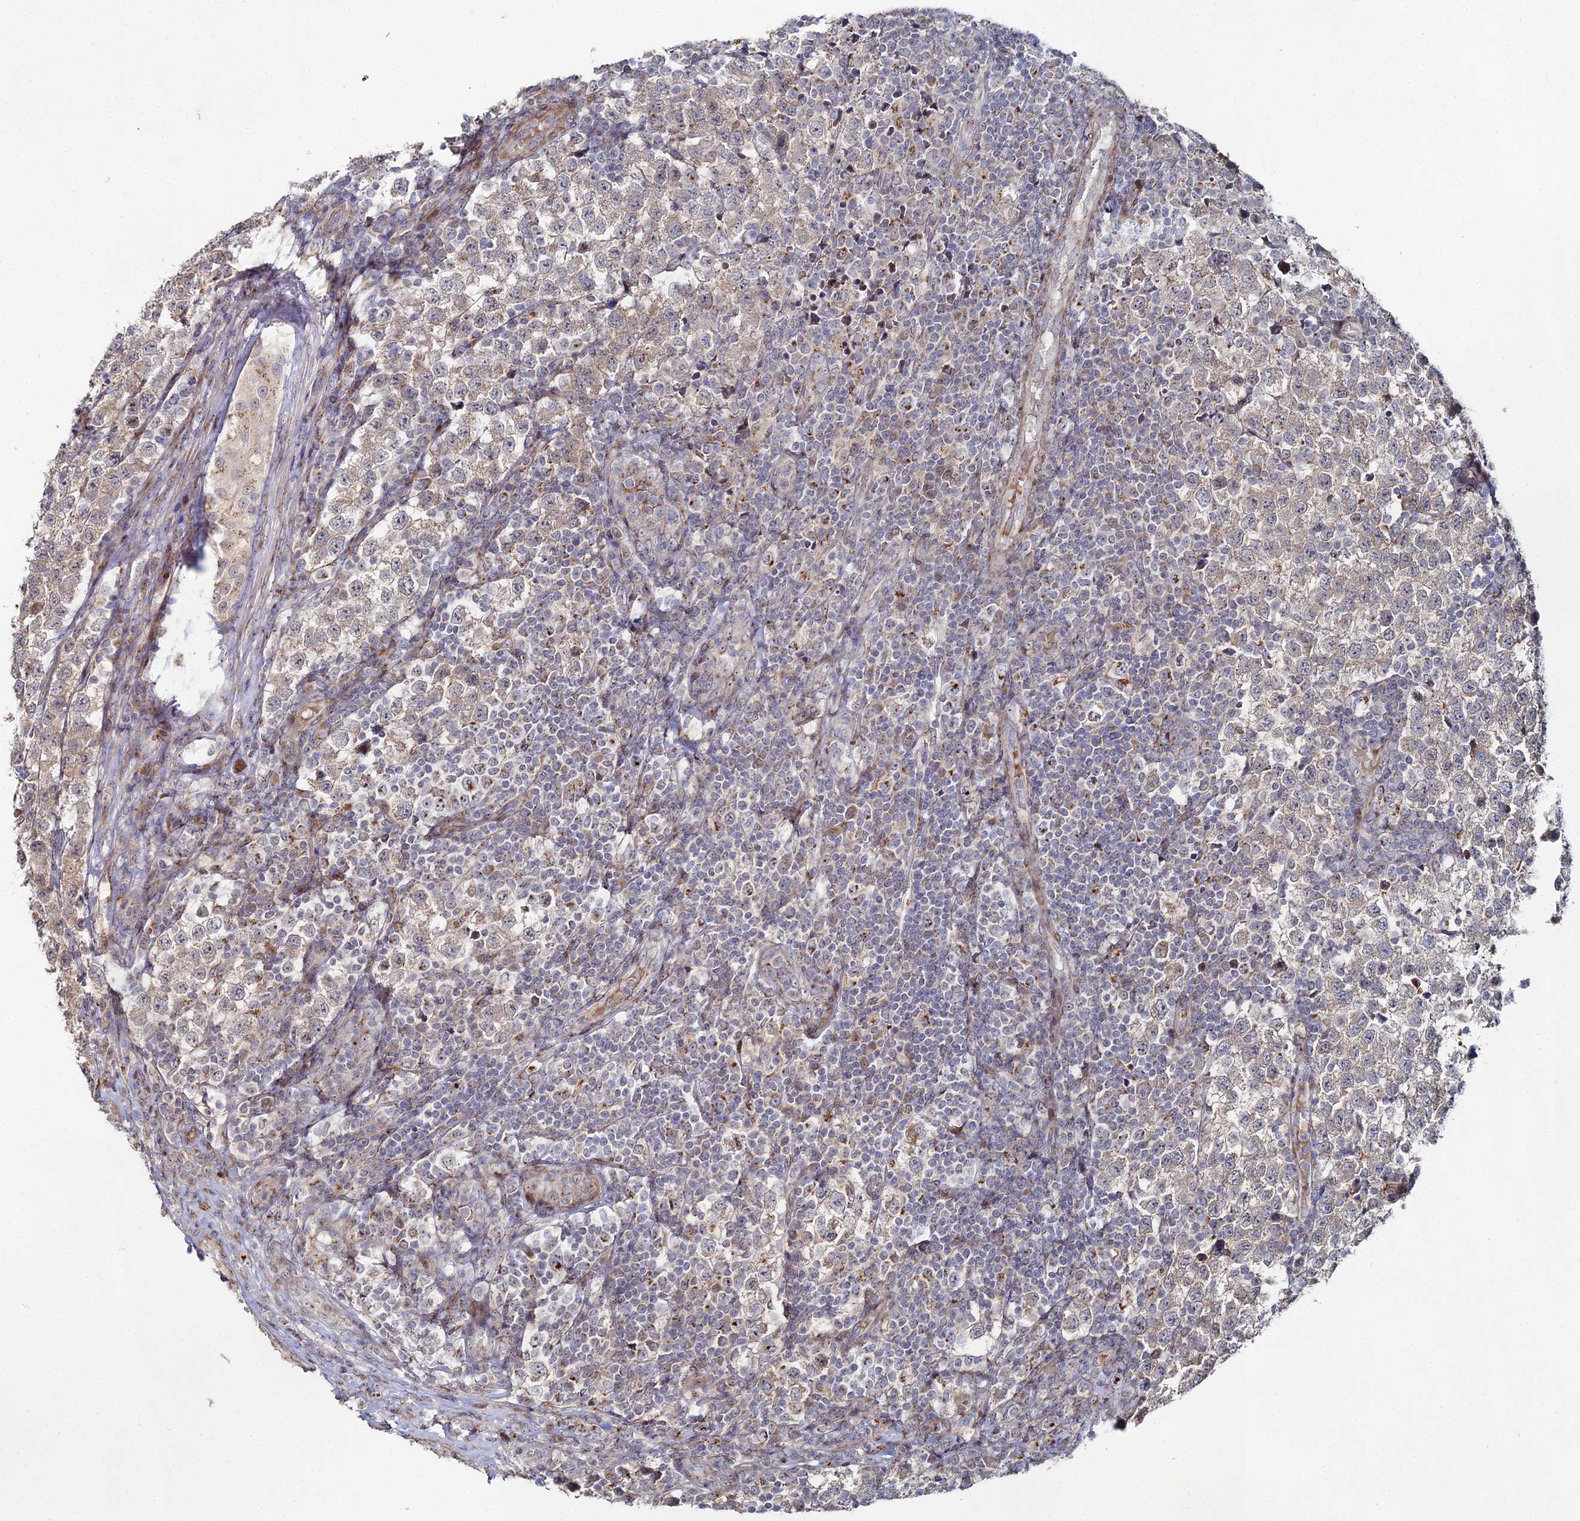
{"staining": {"intensity": "weak", "quantity": ">75%", "location": "cytoplasmic/membranous"}, "tissue": "testis cancer", "cell_type": "Tumor cells", "image_type": "cancer", "snomed": [{"axis": "morphology", "description": "Seminoma, NOS"}, {"axis": "topography", "description": "Testis"}], "caption": "Brown immunohistochemical staining in human seminoma (testis) reveals weak cytoplasmic/membranous positivity in about >75% of tumor cells.", "gene": "SGMS1", "patient": {"sex": "male", "age": 34}}